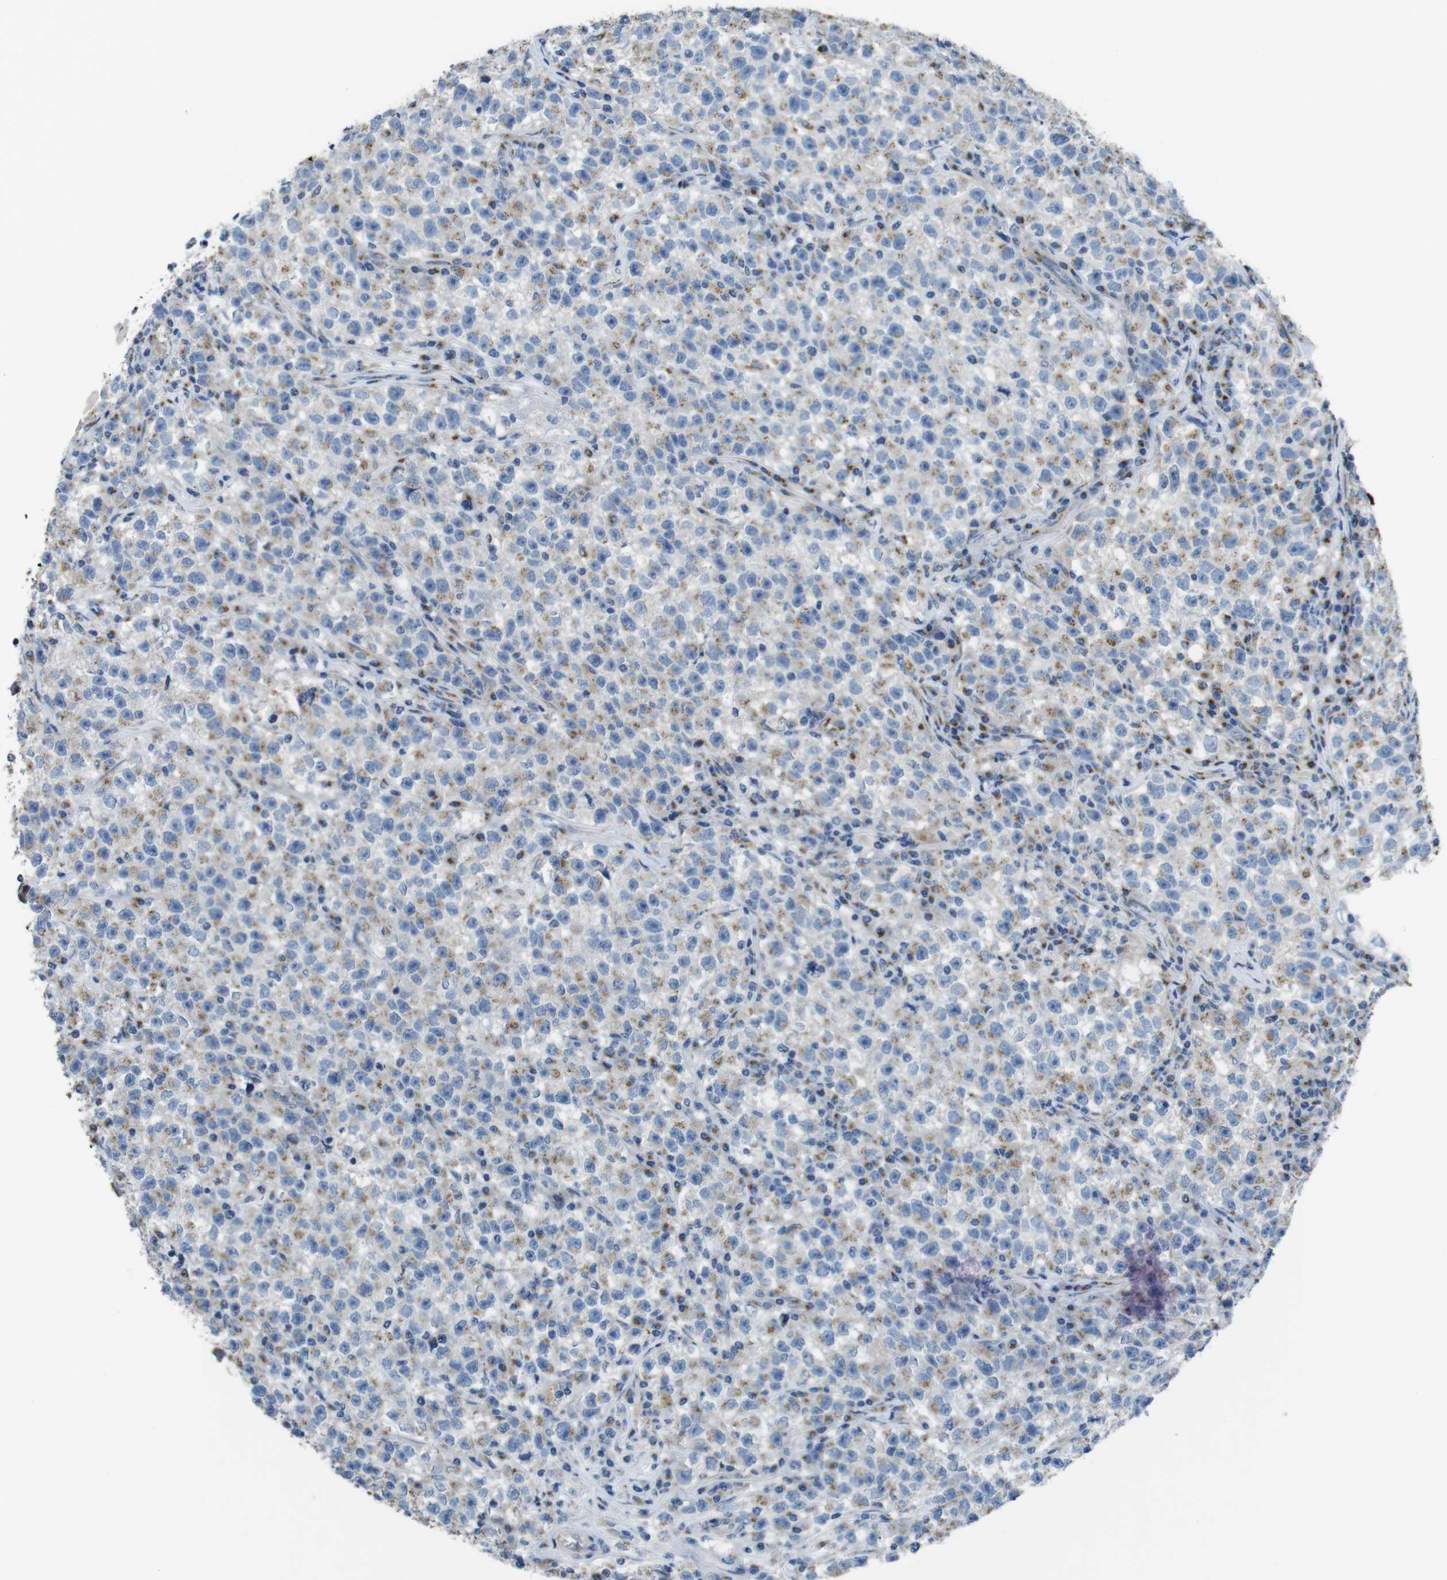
{"staining": {"intensity": "weak", "quantity": ">75%", "location": "cytoplasmic/membranous"}, "tissue": "testis cancer", "cell_type": "Tumor cells", "image_type": "cancer", "snomed": [{"axis": "morphology", "description": "Seminoma, NOS"}, {"axis": "topography", "description": "Testis"}], "caption": "Testis seminoma stained with immunohistochemistry exhibits weak cytoplasmic/membranous staining in about >75% of tumor cells. The staining is performed using DAB brown chromogen to label protein expression. The nuclei are counter-stained blue using hematoxylin.", "gene": "RAB6A", "patient": {"sex": "male", "age": 22}}